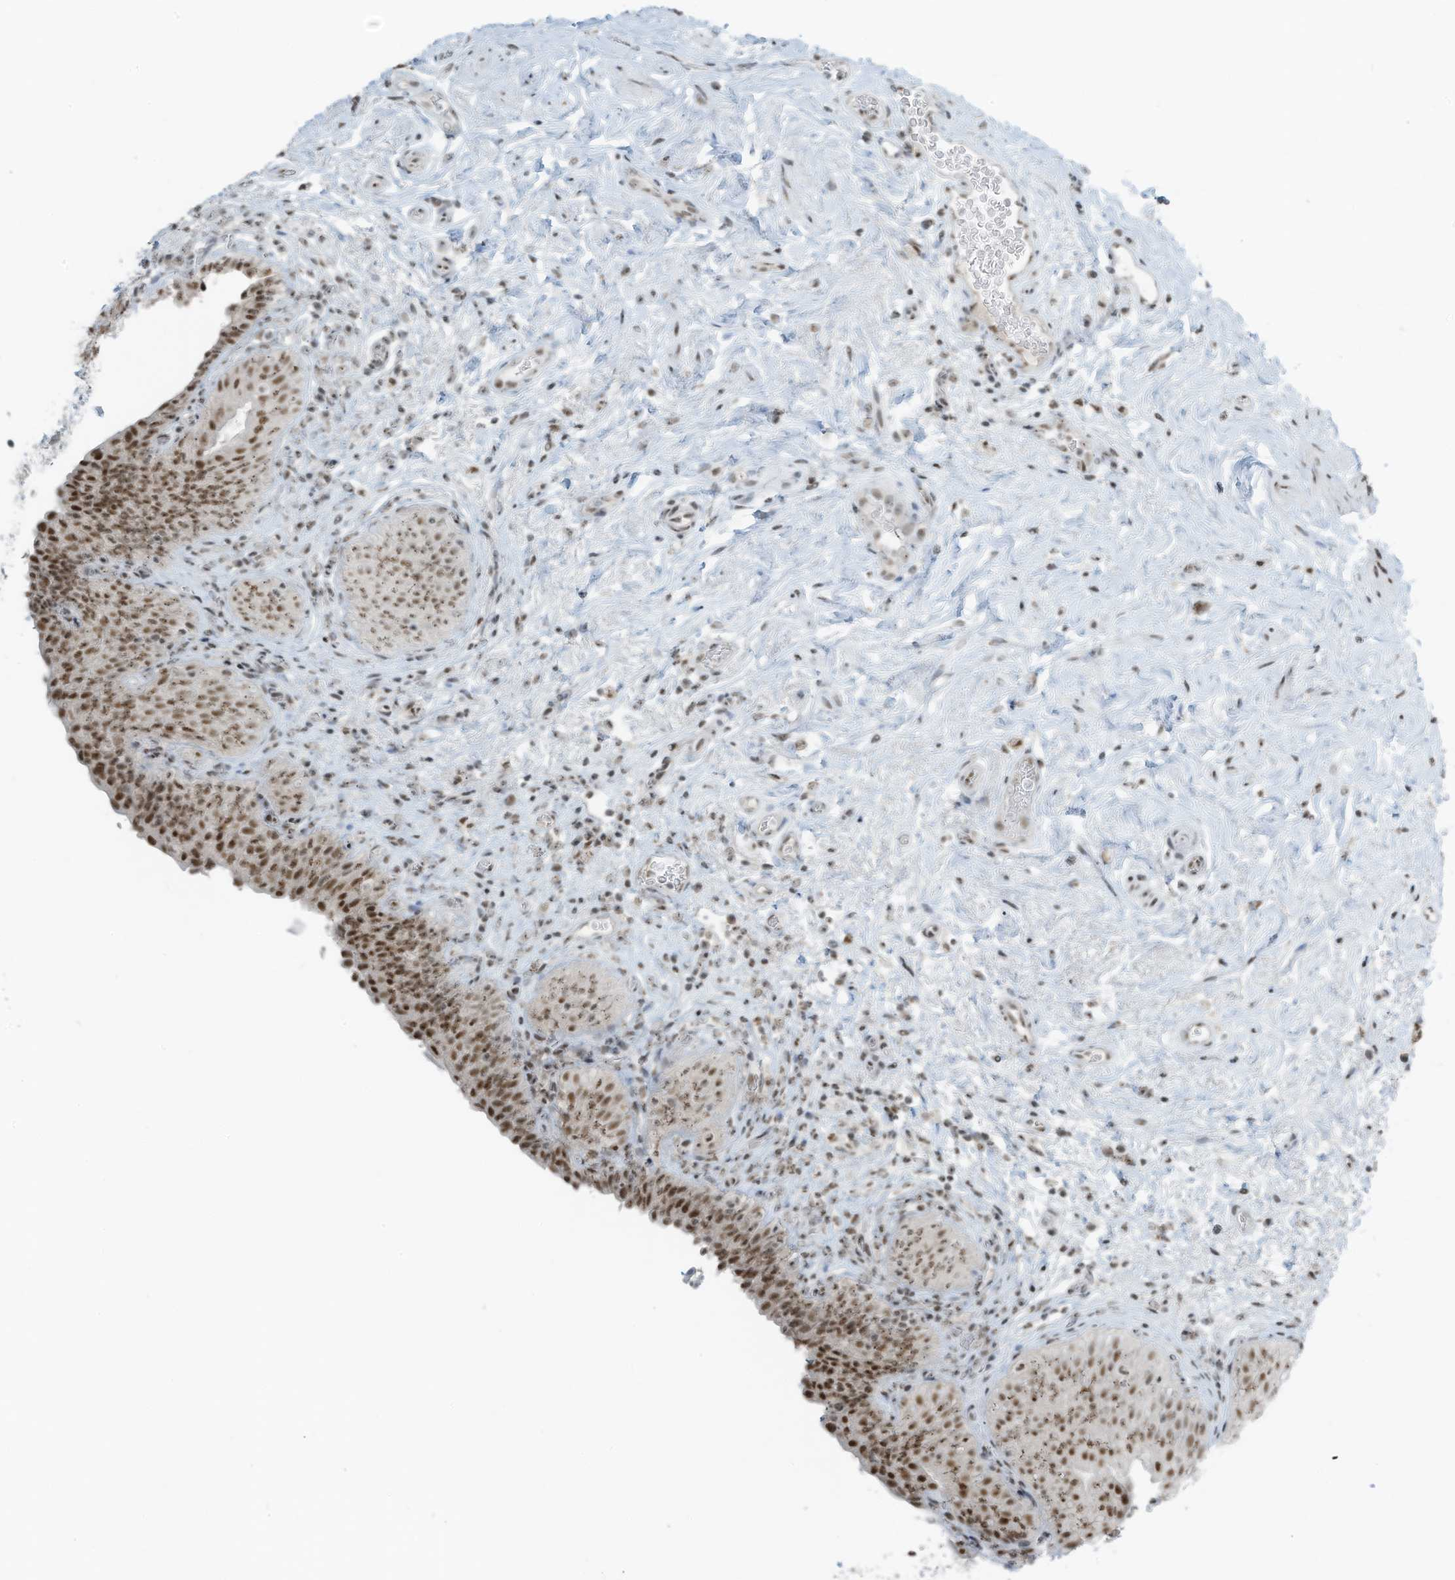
{"staining": {"intensity": "strong", "quantity": ">75%", "location": "nuclear"}, "tissue": "urinary bladder", "cell_type": "Urothelial cells", "image_type": "normal", "snomed": [{"axis": "morphology", "description": "Normal tissue, NOS"}, {"axis": "topography", "description": "Urinary bladder"}], "caption": "Immunohistochemistry image of unremarkable urinary bladder: urinary bladder stained using immunohistochemistry displays high levels of strong protein expression localized specifically in the nuclear of urothelial cells, appearing as a nuclear brown color.", "gene": "WRNIP1", "patient": {"sex": "male", "age": 83}}